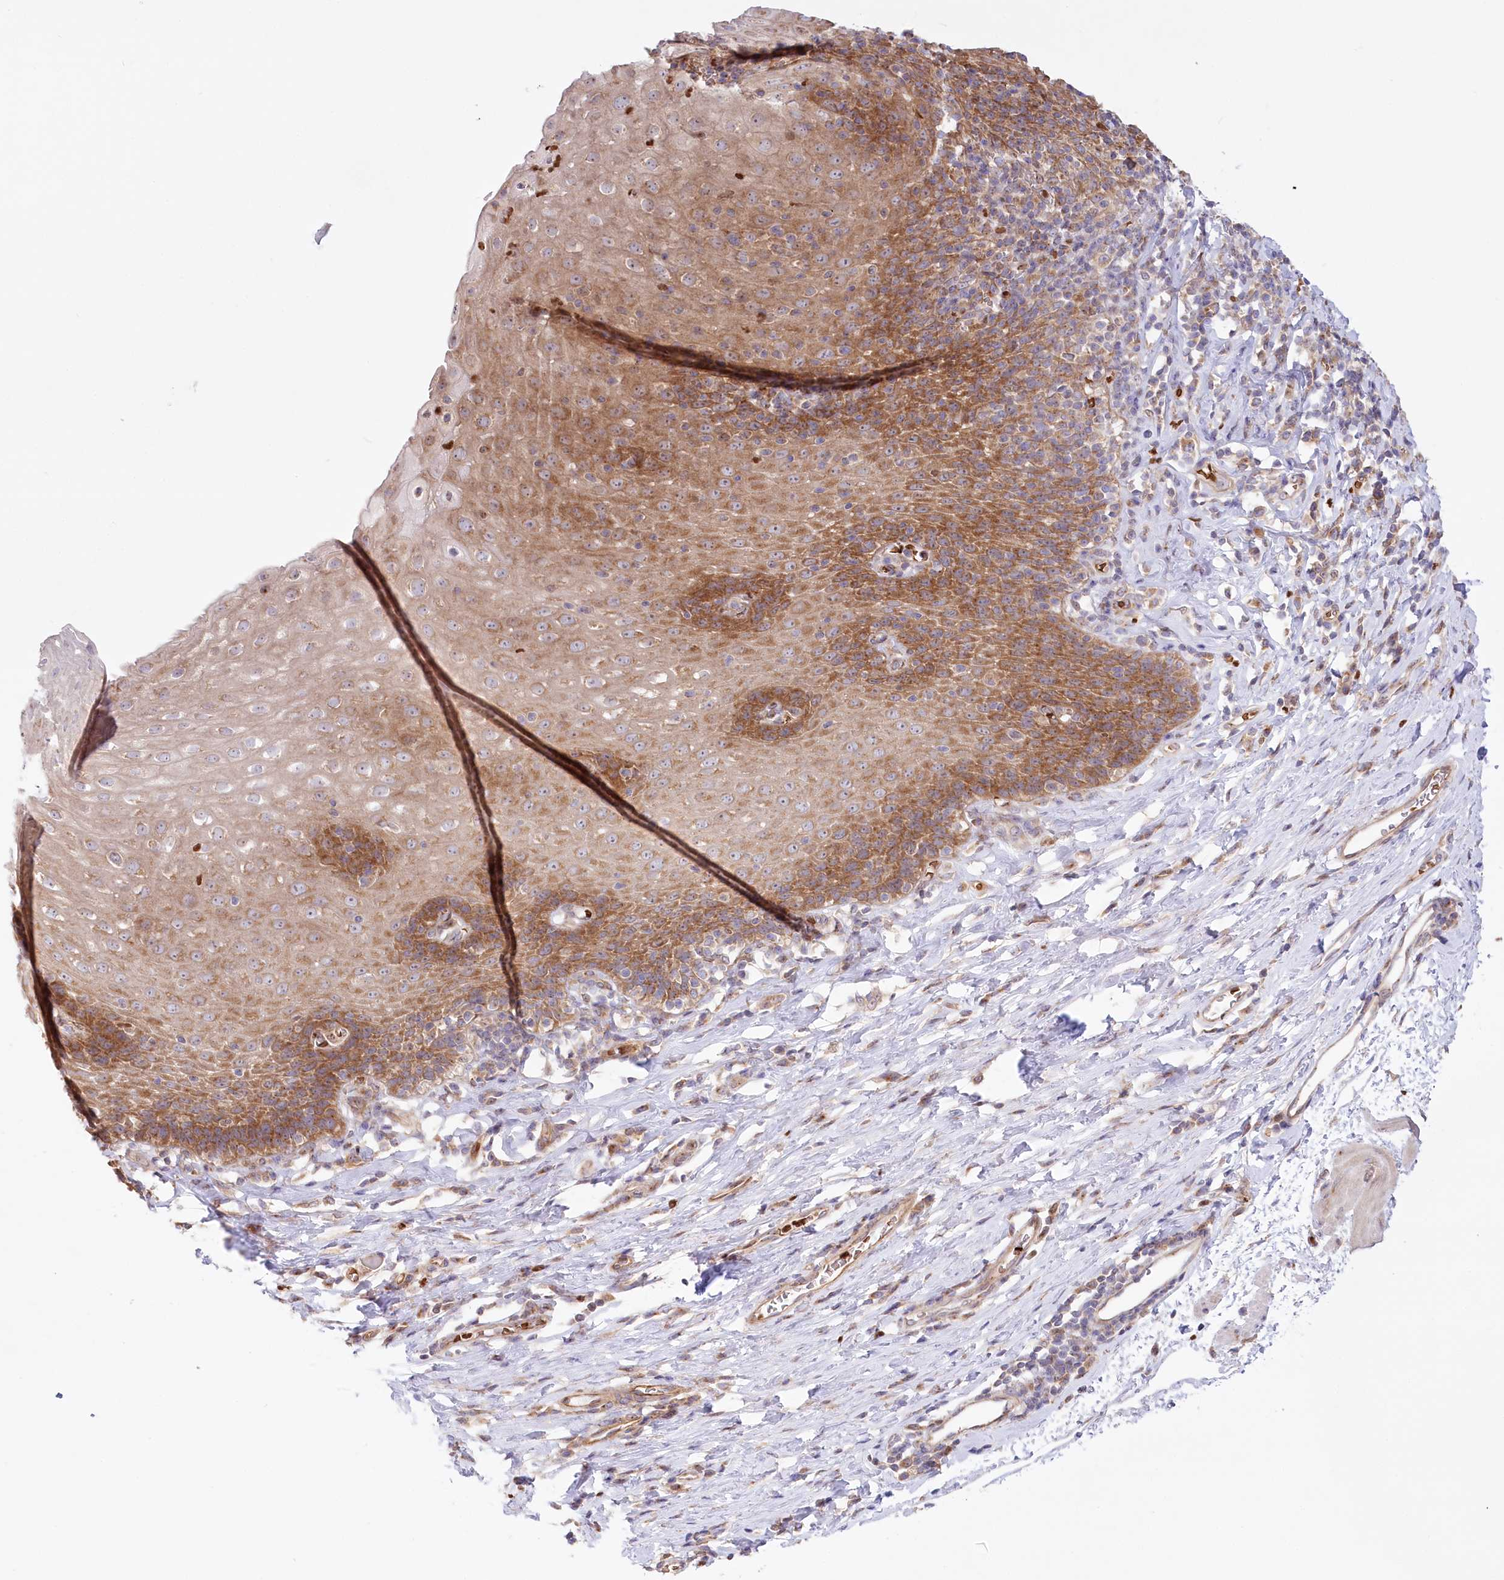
{"staining": {"intensity": "moderate", "quantity": "25%-75%", "location": "cytoplasmic/membranous"}, "tissue": "esophagus", "cell_type": "Squamous epithelial cells", "image_type": "normal", "snomed": [{"axis": "morphology", "description": "Normal tissue, NOS"}, {"axis": "topography", "description": "Esophagus"}], "caption": "IHC micrograph of normal esophagus stained for a protein (brown), which reveals medium levels of moderate cytoplasmic/membranous expression in about 25%-75% of squamous epithelial cells.", "gene": "COMMD3", "patient": {"sex": "female", "age": 61}}